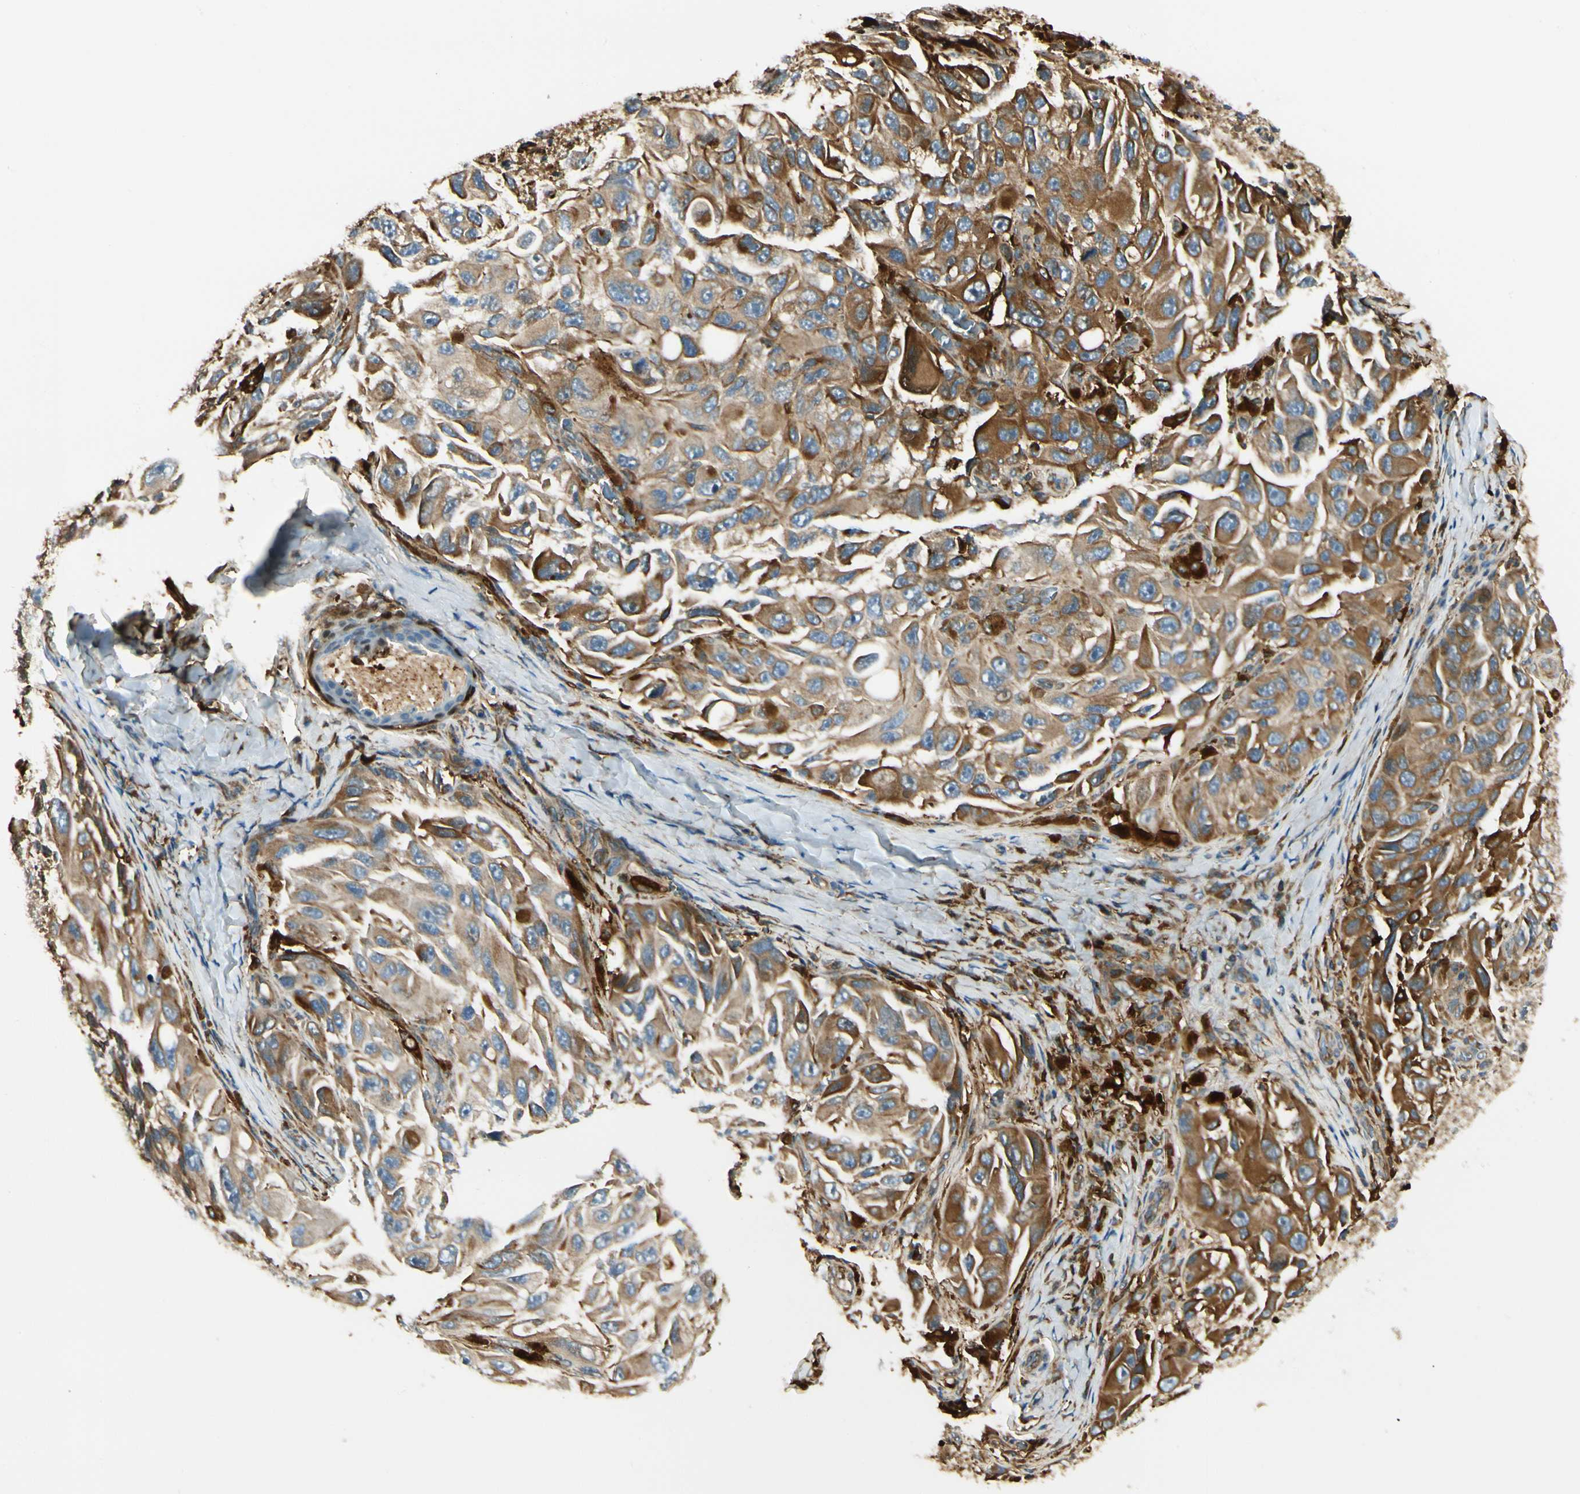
{"staining": {"intensity": "strong", "quantity": ">75%", "location": "cytoplasmic/membranous"}, "tissue": "melanoma", "cell_type": "Tumor cells", "image_type": "cancer", "snomed": [{"axis": "morphology", "description": "Malignant melanoma, NOS"}, {"axis": "topography", "description": "Skin"}], "caption": "Immunohistochemistry (IHC) staining of malignant melanoma, which exhibits high levels of strong cytoplasmic/membranous staining in about >75% of tumor cells indicating strong cytoplasmic/membranous protein expression. The staining was performed using DAB (brown) for protein detection and nuclei were counterstained in hematoxylin (blue).", "gene": "FTH1", "patient": {"sex": "female", "age": 73}}